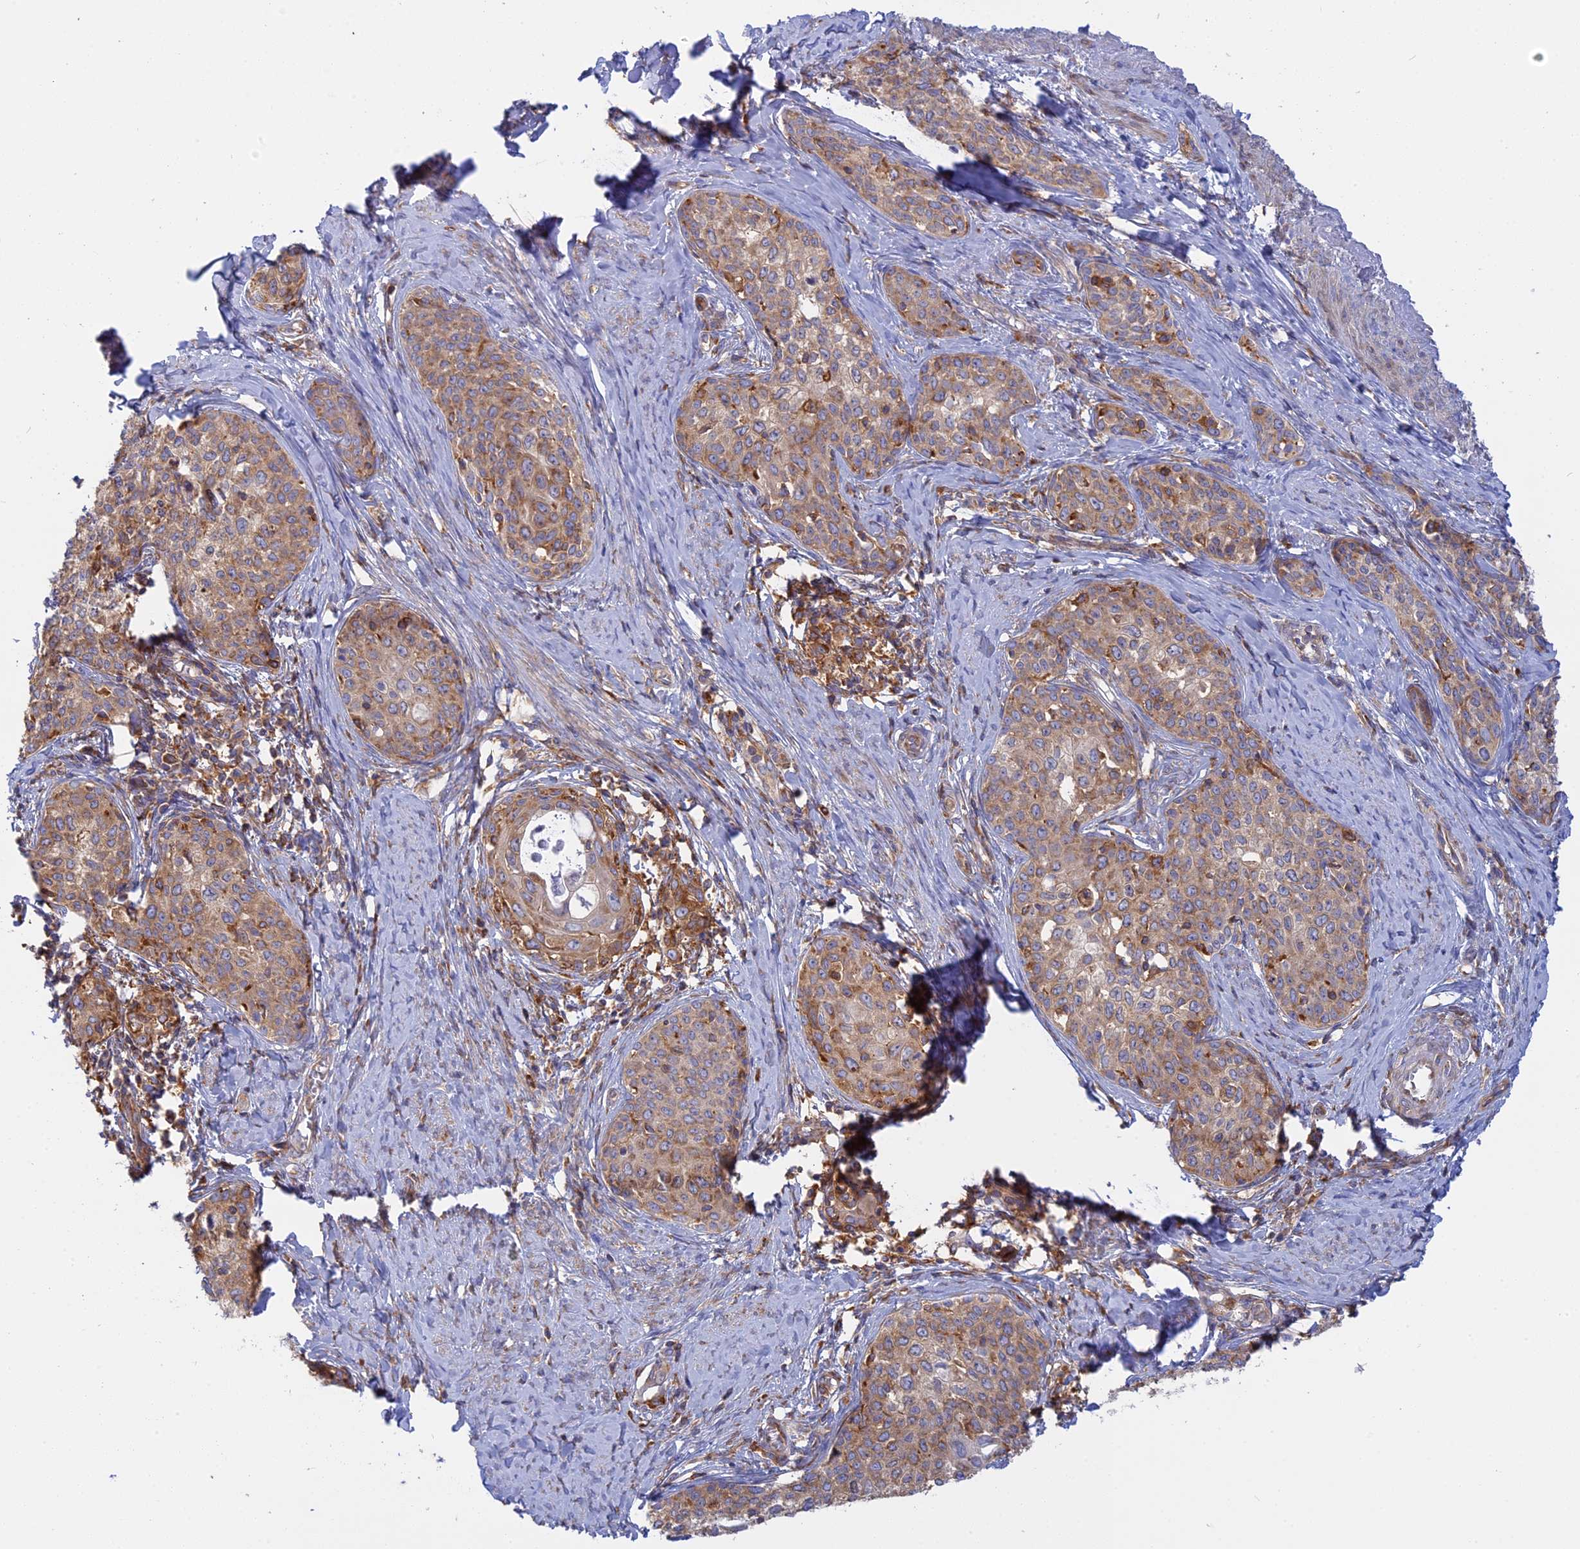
{"staining": {"intensity": "moderate", "quantity": ">75%", "location": "cytoplasmic/membranous"}, "tissue": "cervical cancer", "cell_type": "Tumor cells", "image_type": "cancer", "snomed": [{"axis": "morphology", "description": "Squamous cell carcinoma, NOS"}, {"axis": "morphology", "description": "Adenocarcinoma, NOS"}, {"axis": "topography", "description": "Cervix"}], "caption": "About >75% of tumor cells in adenocarcinoma (cervical) exhibit moderate cytoplasmic/membranous protein staining as visualized by brown immunohistochemical staining.", "gene": "GMIP", "patient": {"sex": "female", "age": 52}}